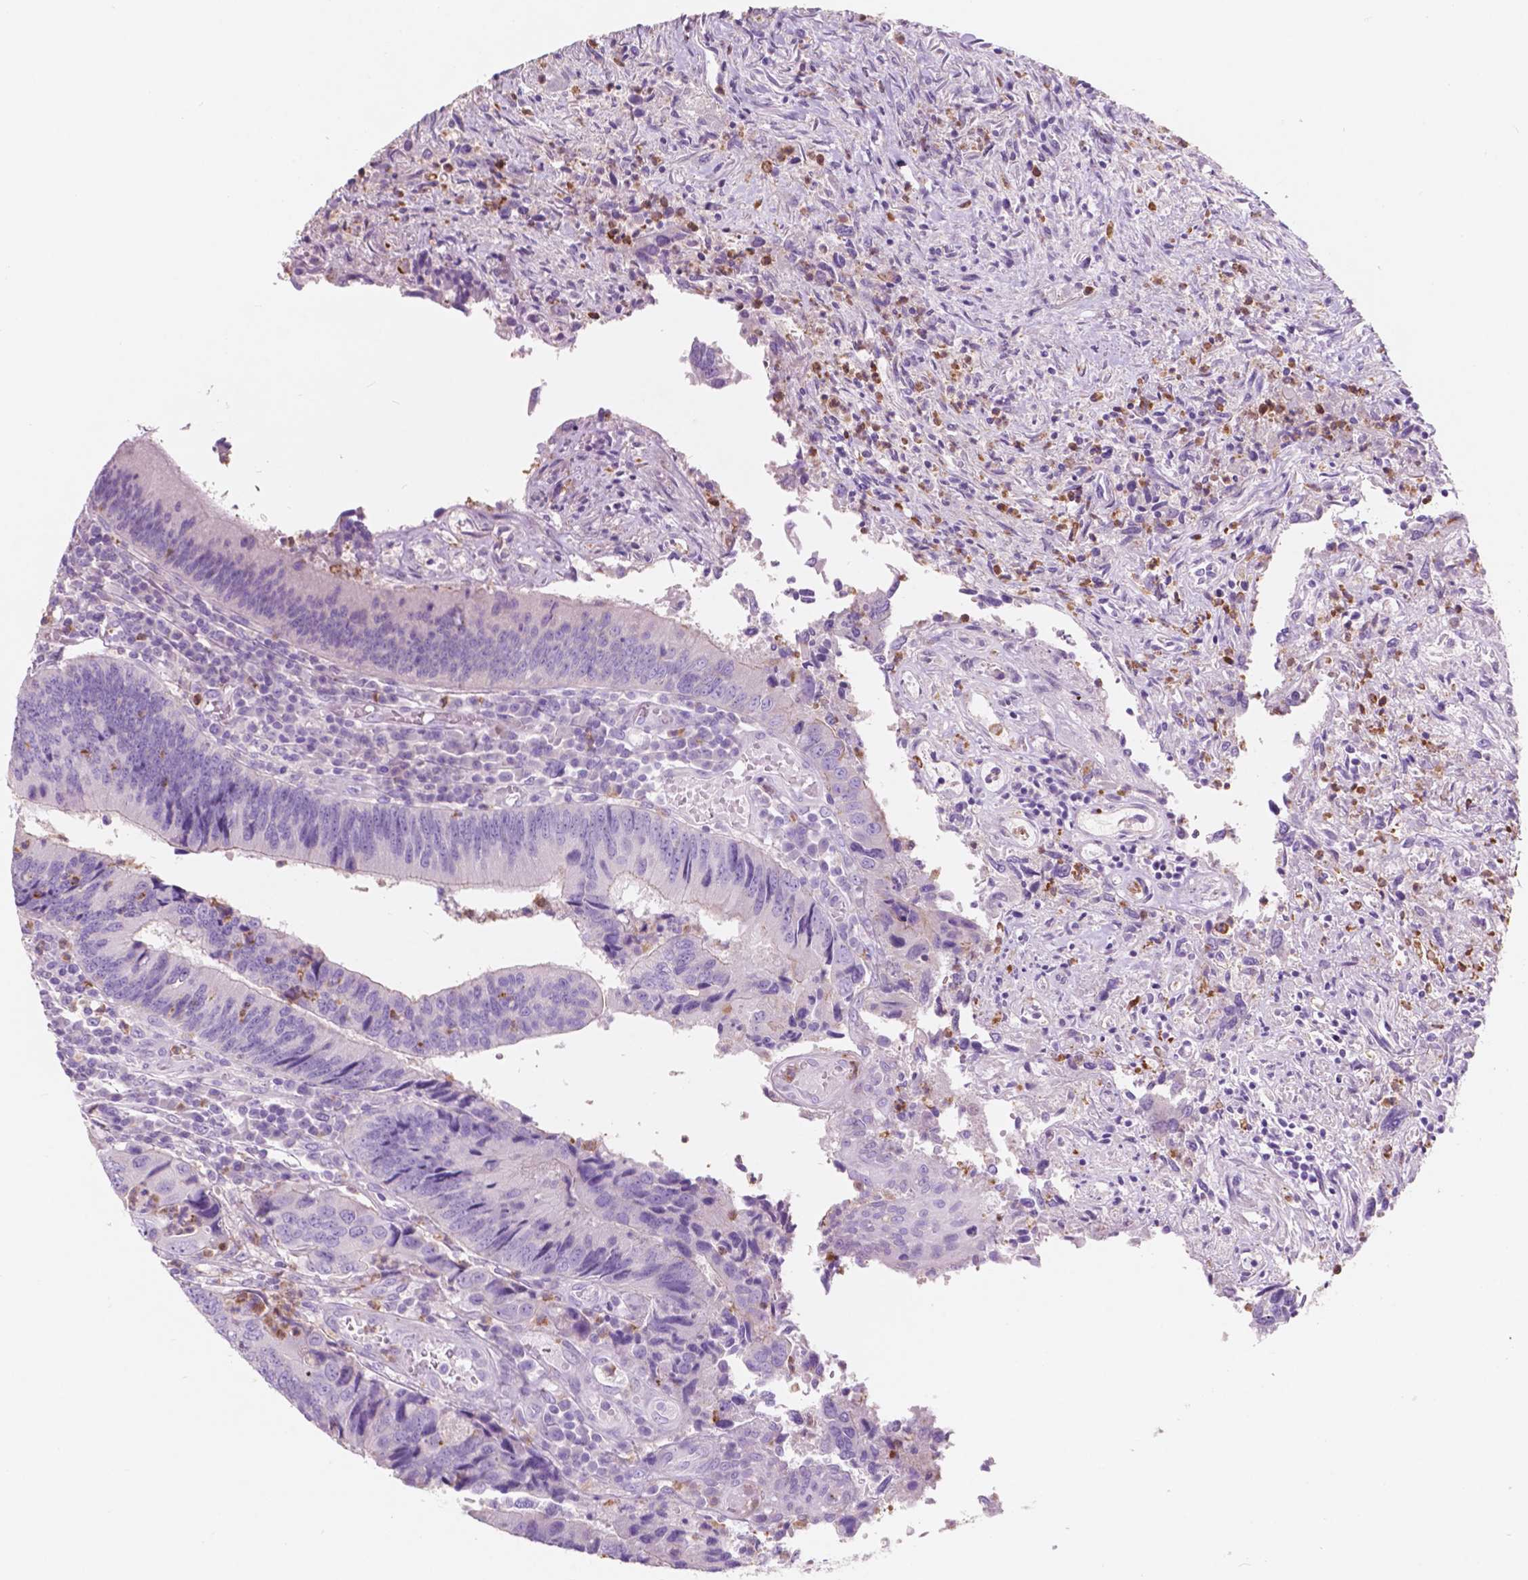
{"staining": {"intensity": "negative", "quantity": "none", "location": "none"}, "tissue": "colorectal cancer", "cell_type": "Tumor cells", "image_type": "cancer", "snomed": [{"axis": "morphology", "description": "Adenocarcinoma, NOS"}, {"axis": "topography", "description": "Colon"}], "caption": "Immunohistochemical staining of human colorectal cancer demonstrates no significant expression in tumor cells.", "gene": "CUZD1", "patient": {"sex": "female", "age": 67}}